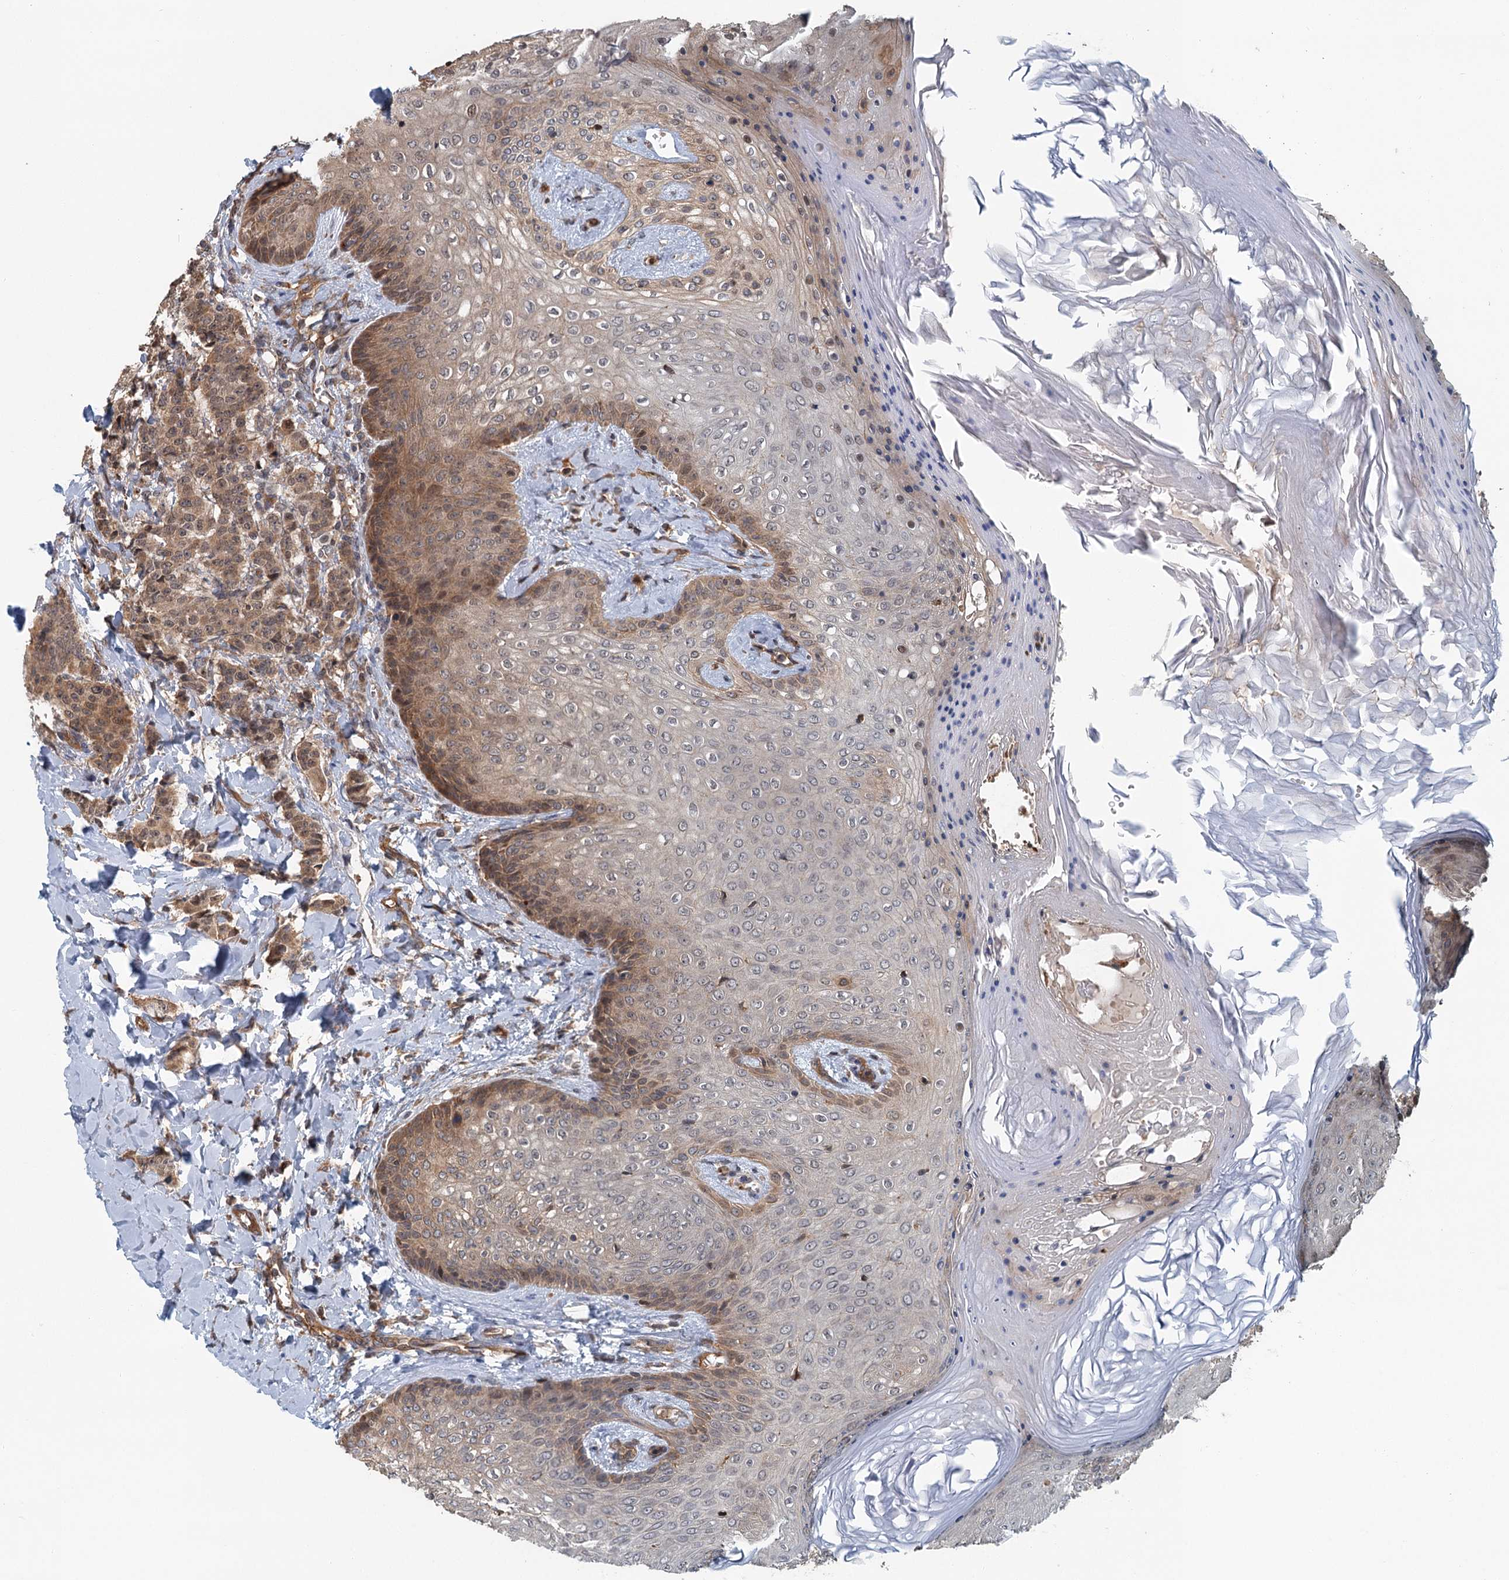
{"staining": {"intensity": "moderate", "quantity": ">75%", "location": "cytoplasmic/membranous"}, "tissue": "breast cancer", "cell_type": "Tumor cells", "image_type": "cancer", "snomed": [{"axis": "morphology", "description": "Duct carcinoma"}, {"axis": "topography", "description": "Breast"}], "caption": "Tumor cells reveal moderate cytoplasmic/membranous expression in approximately >75% of cells in infiltrating ductal carcinoma (breast). (brown staining indicates protein expression, while blue staining denotes nuclei).", "gene": "ZNF527", "patient": {"sex": "female", "age": 40}}